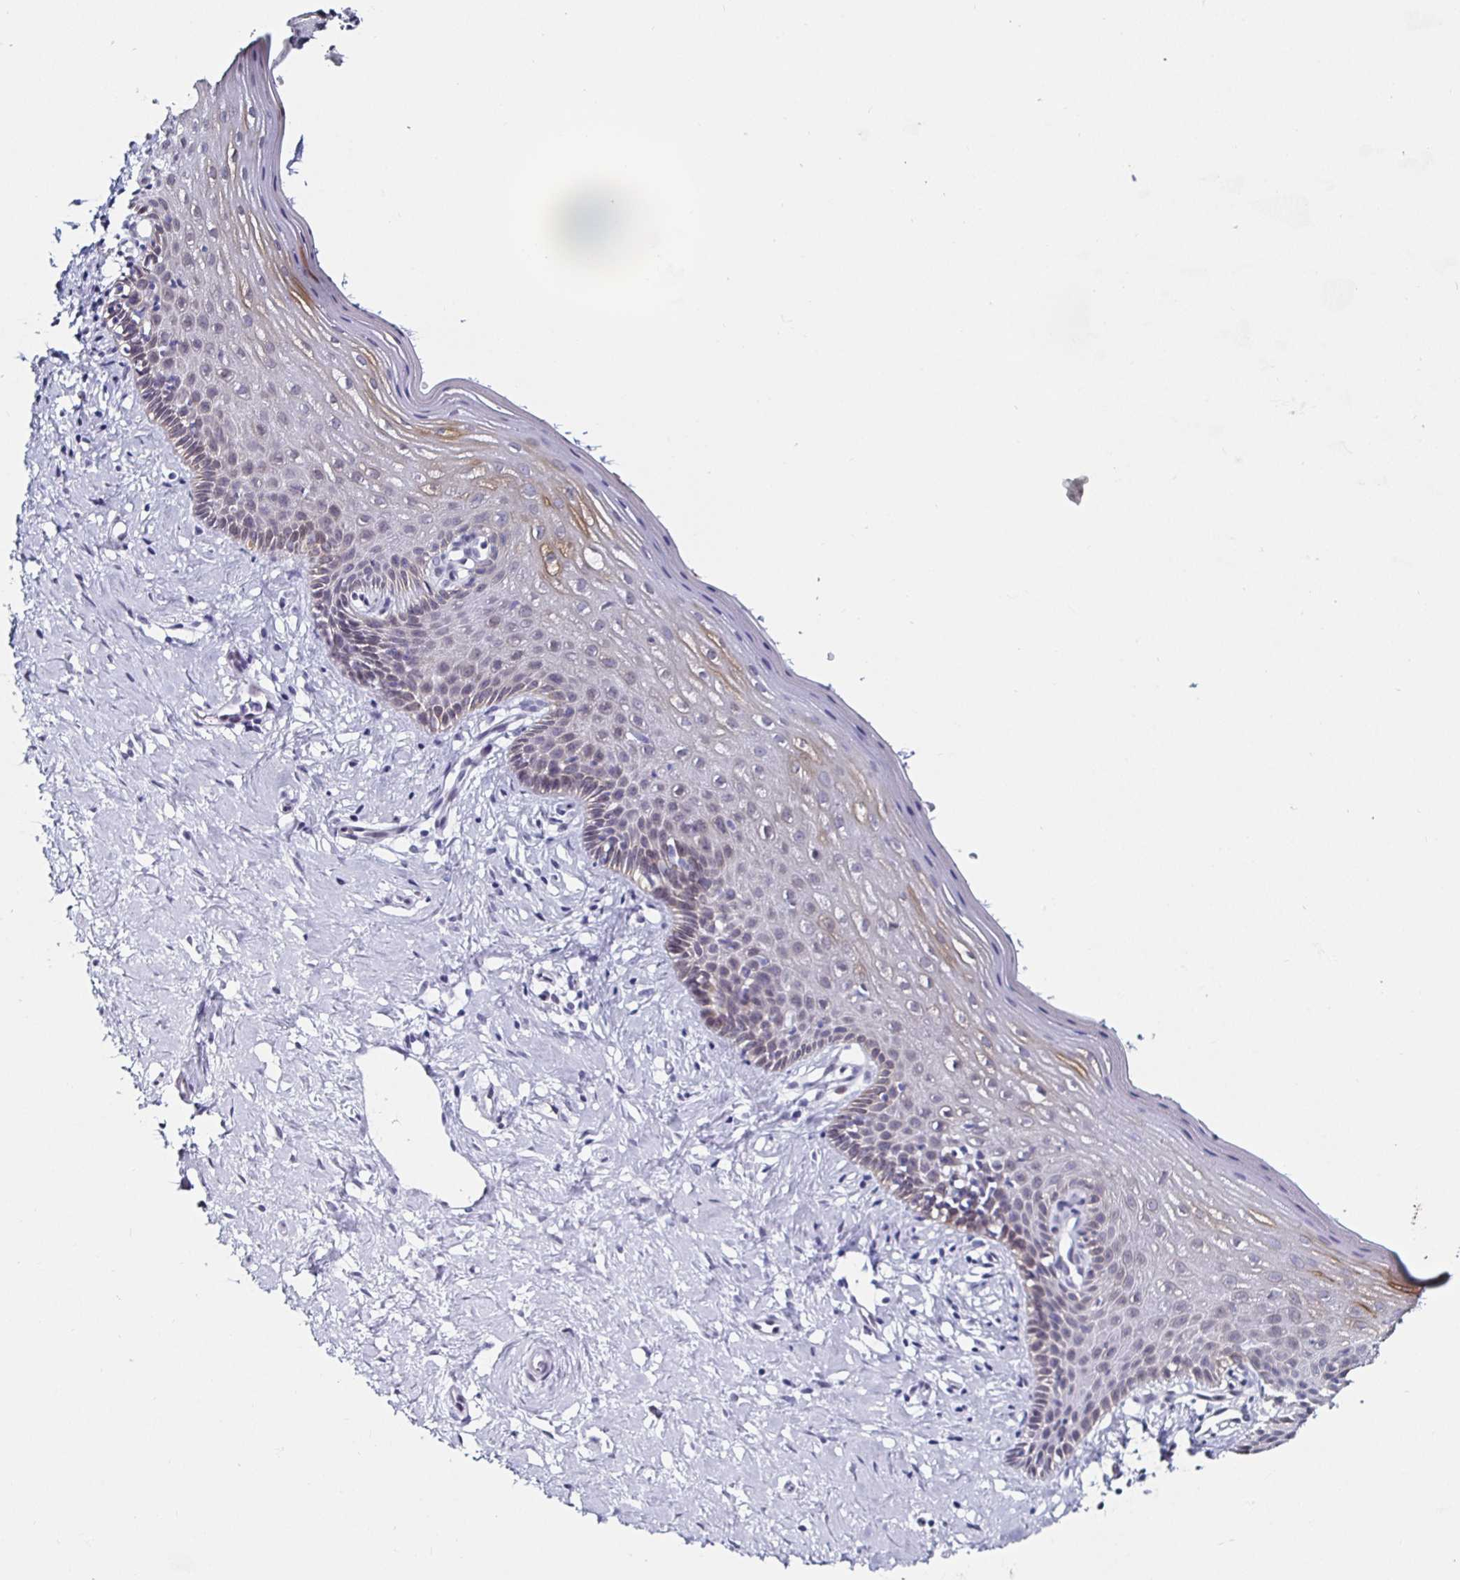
{"staining": {"intensity": "moderate", "quantity": "25%-75%", "location": "cytoplasmic/membranous"}, "tissue": "vagina", "cell_type": "Squamous epithelial cells", "image_type": "normal", "snomed": [{"axis": "morphology", "description": "Normal tissue, NOS"}, {"axis": "topography", "description": "Vagina"}], "caption": "Brown immunohistochemical staining in benign vagina displays moderate cytoplasmic/membranous positivity in about 25%-75% of squamous epithelial cells.", "gene": "KRT4", "patient": {"sex": "female", "age": 42}}